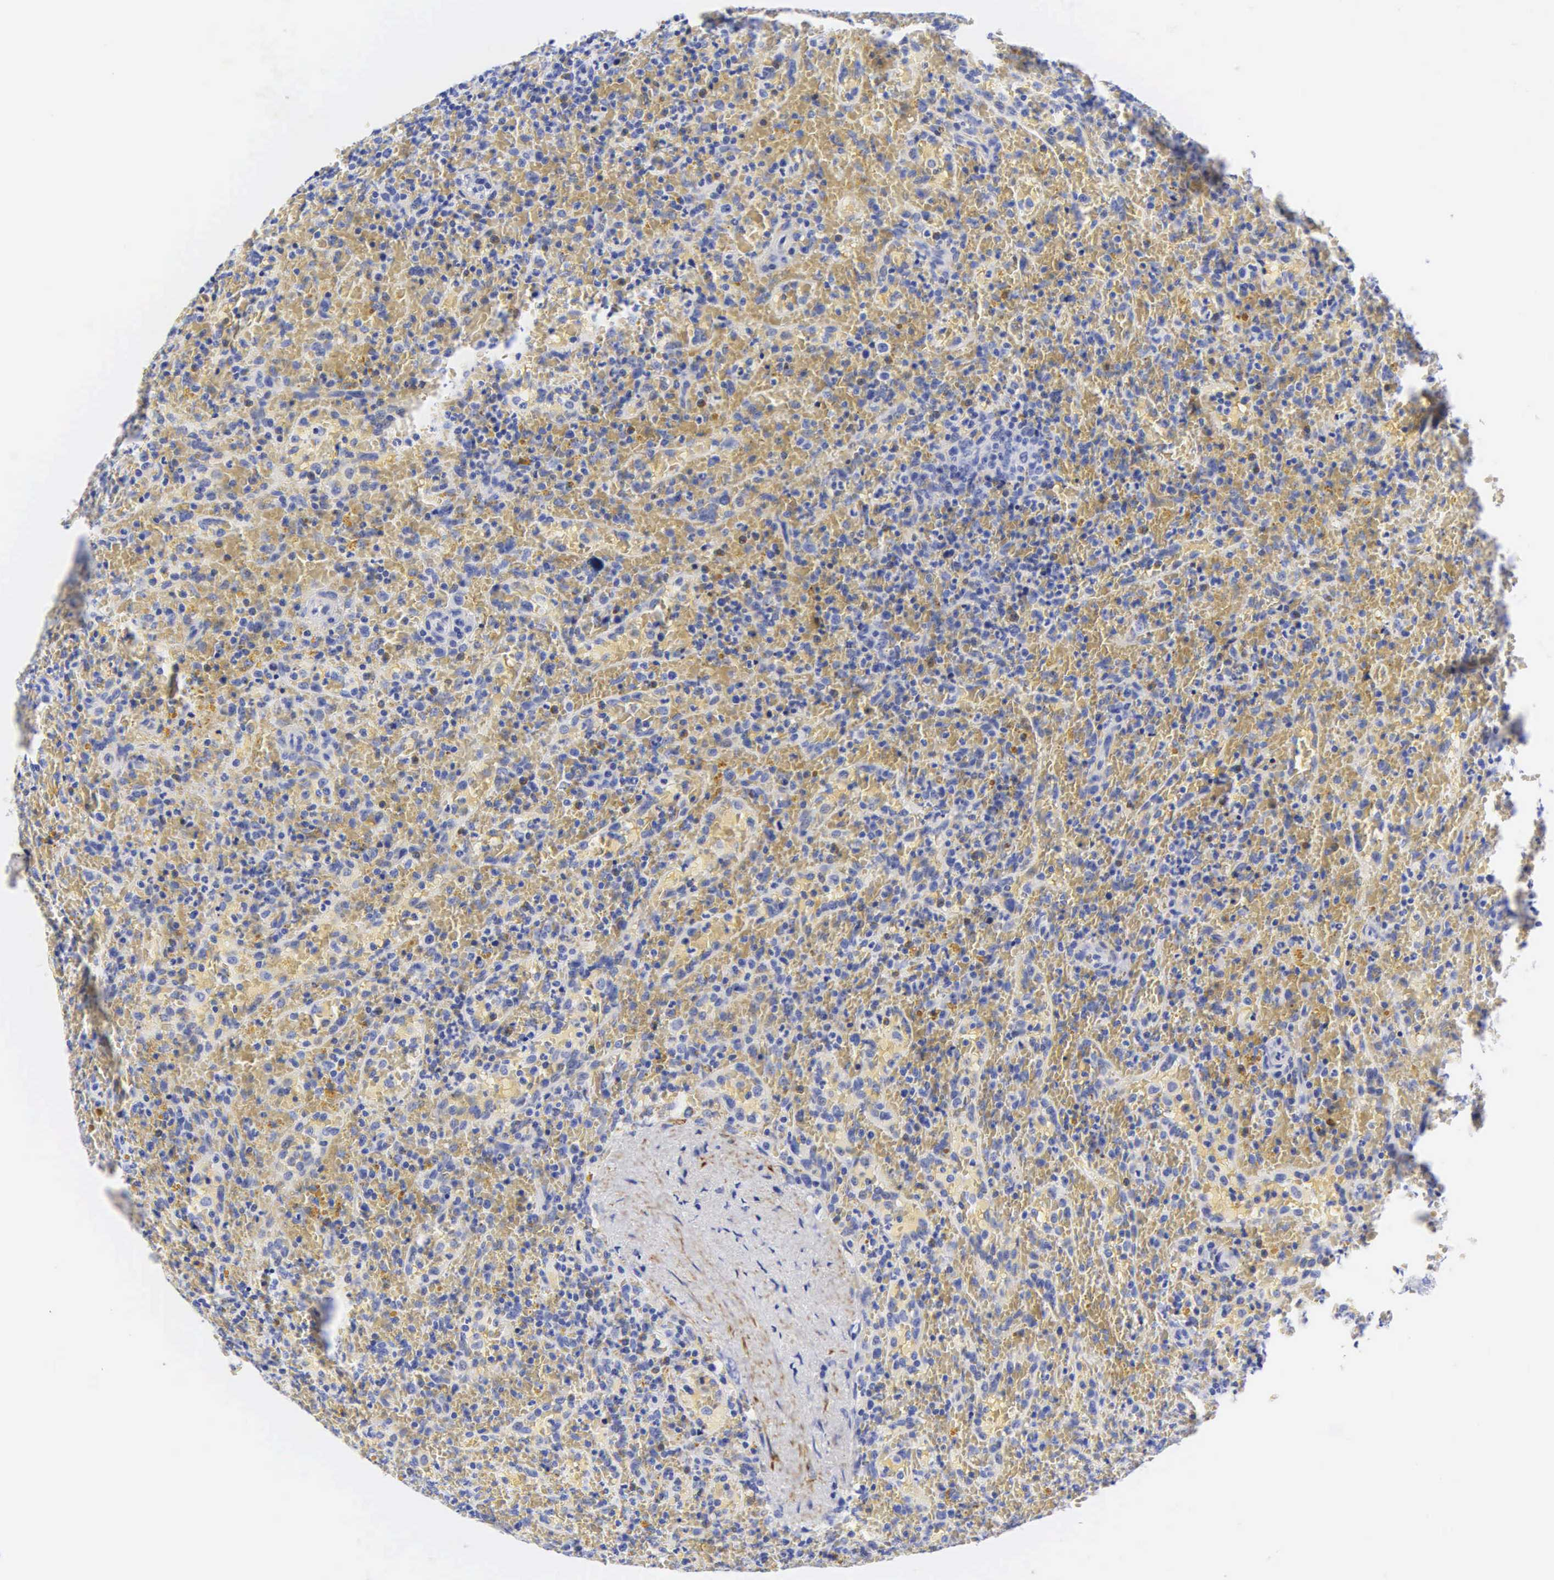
{"staining": {"intensity": "negative", "quantity": "none", "location": "none"}, "tissue": "lymphoma", "cell_type": "Tumor cells", "image_type": "cancer", "snomed": [{"axis": "morphology", "description": "Malignant lymphoma, non-Hodgkin's type, High grade"}, {"axis": "topography", "description": "Spleen"}, {"axis": "topography", "description": "Lymph node"}], "caption": "Image shows no significant protein expression in tumor cells of malignant lymphoma, non-Hodgkin's type (high-grade). The staining is performed using DAB (3,3'-diaminobenzidine) brown chromogen with nuclei counter-stained in using hematoxylin.", "gene": "DES", "patient": {"sex": "female", "age": 70}}